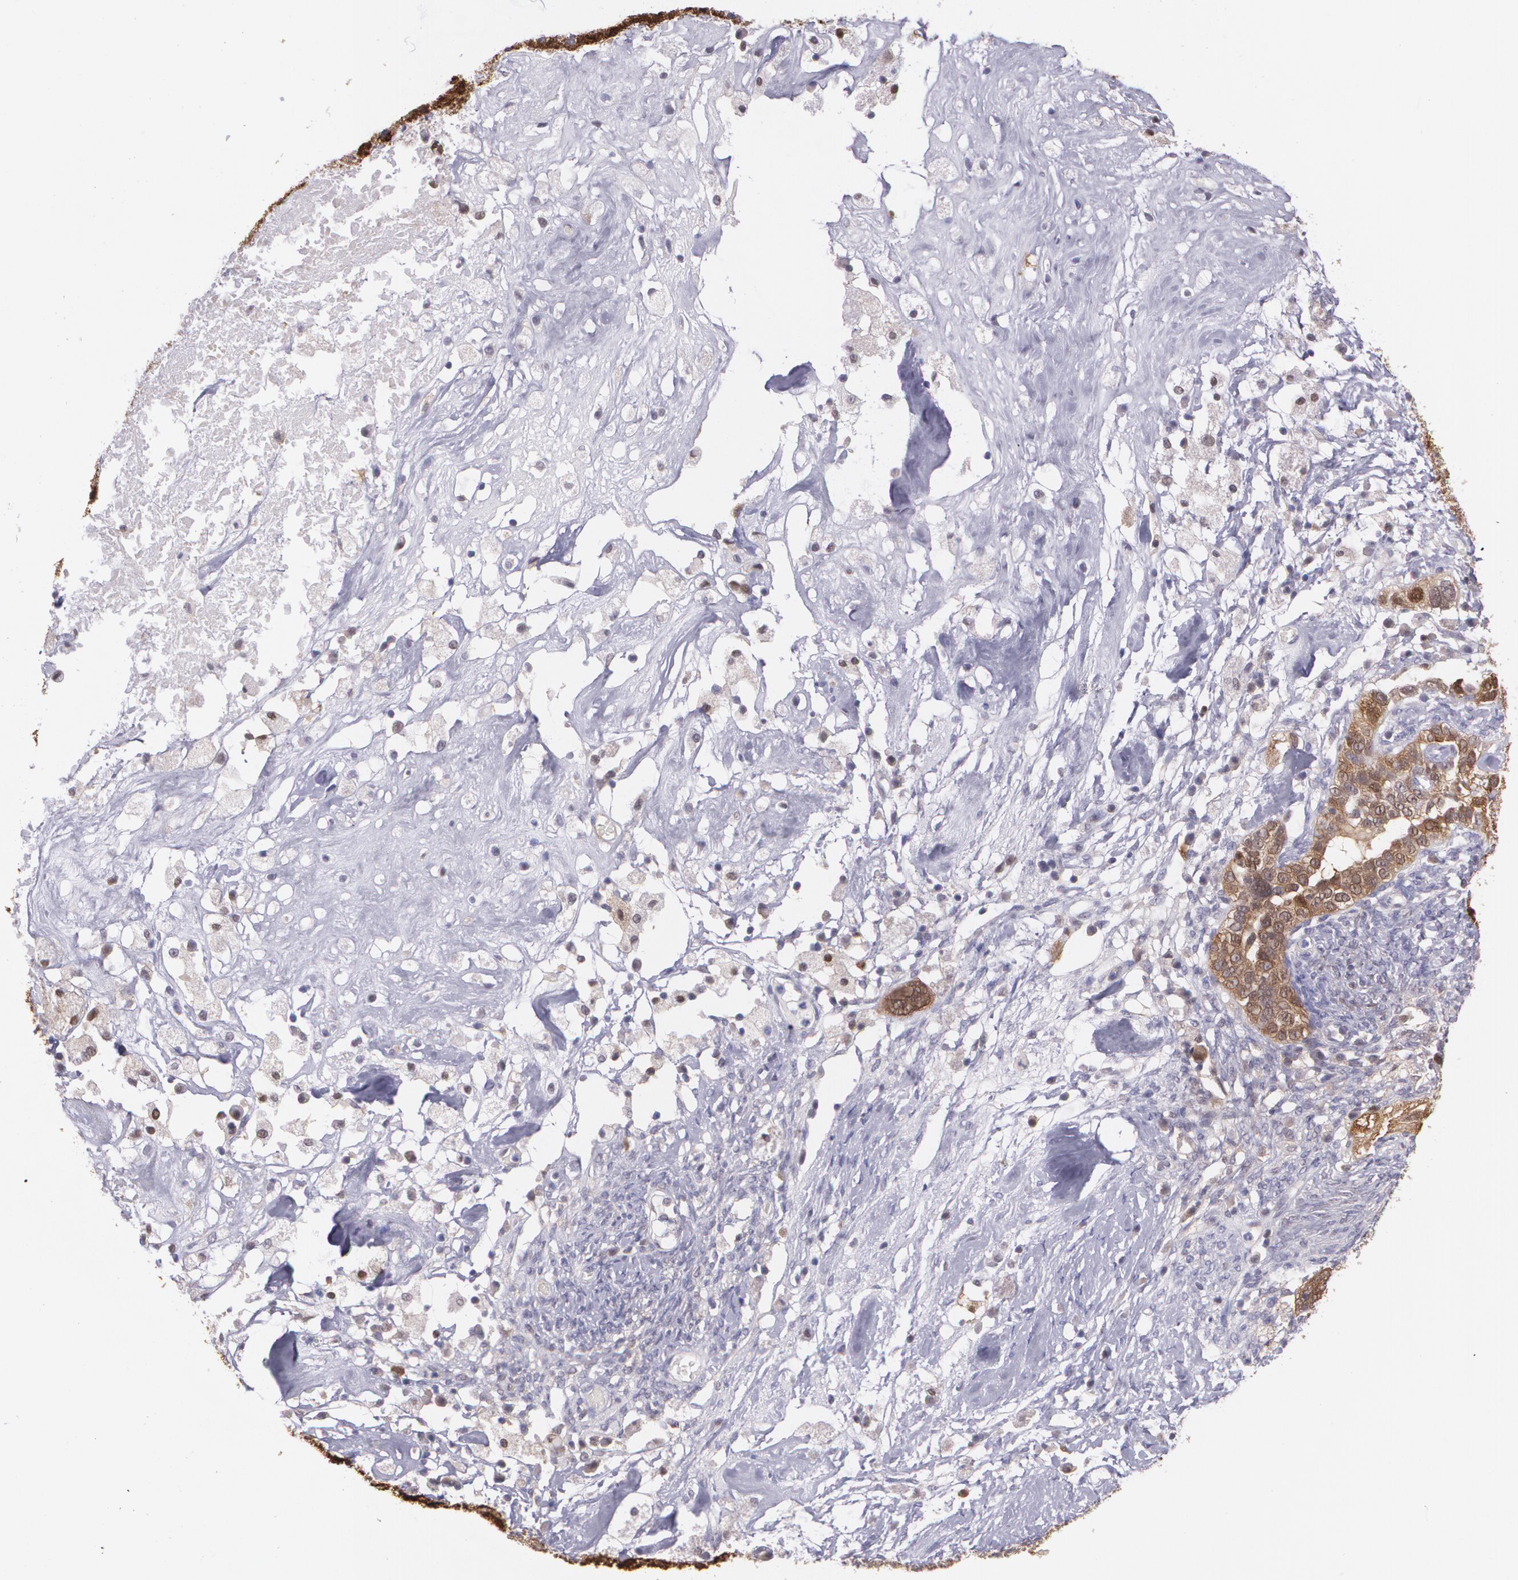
{"staining": {"intensity": "strong", "quantity": ">75%", "location": "cytoplasmic/membranous"}, "tissue": "ovarian cancer", "cell_type": "Tumor cells", "image_type": "cancer", "snomed": [{"axis": "morphology", "description": "Normal tissue, NOS"}, {"axis": "morphology", "description": "Cystadenocarcinoma, serous, NOS"}, {"axis": "topography", "description": "Ovary"}], "caption": "A high-resolution micrograph shows IHC staining of serous cystadenocarcinoma (ovarian), which demonstrates strong cytoplasmic/membranous staining in about >75% of tumor cells. The staining was performed using DAB, with brown indicating positive protein expression. Nuclei are stained blue with hematoxylin.", "gene": "HSPH1", "patient": {"sex": "female", "age": 62}}